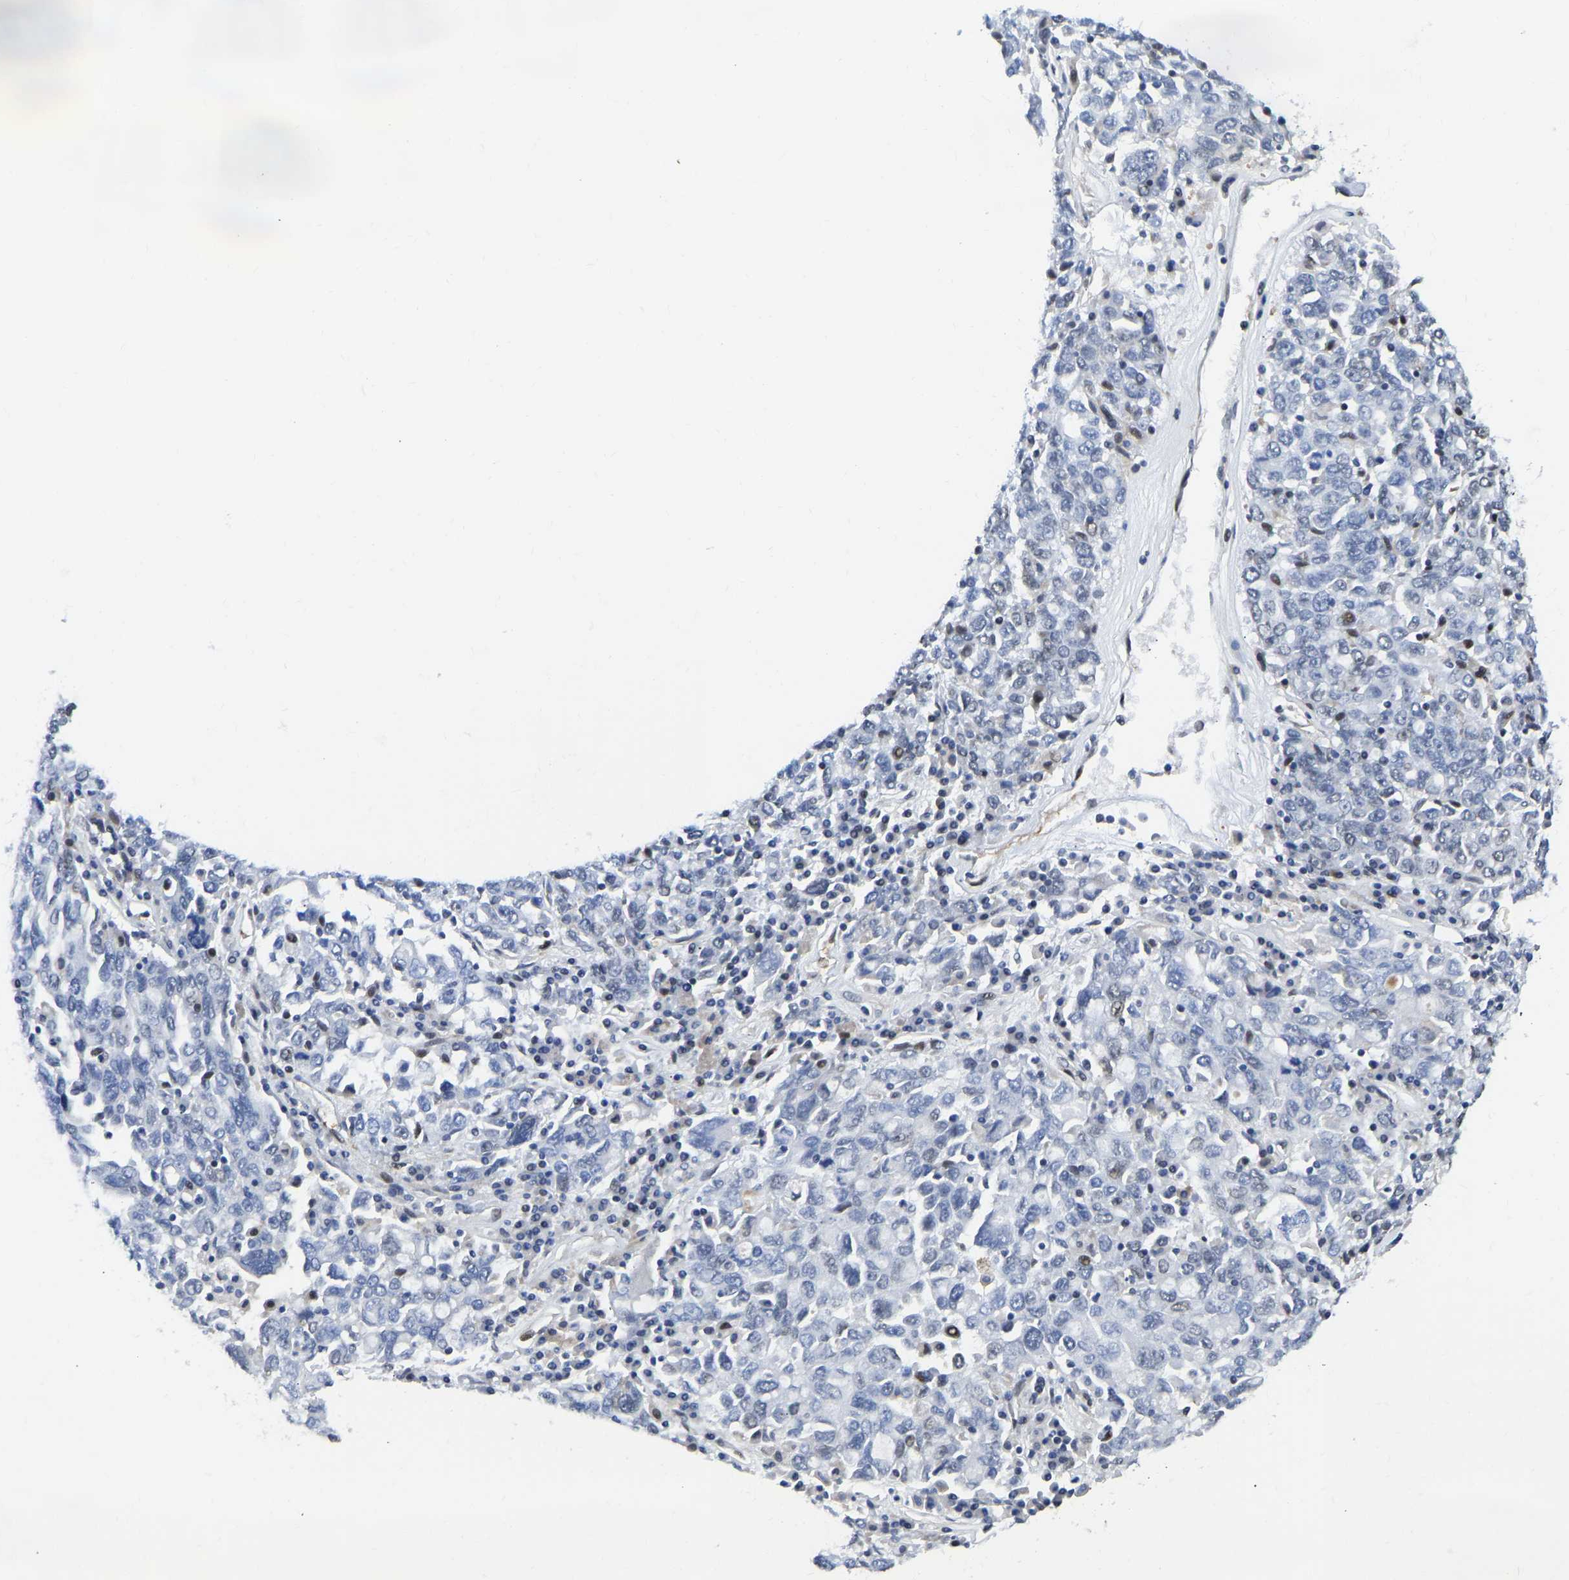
{"staining": {"intensity": "moderate", "quantity": "25%-75%", "location": "nuclear"}, "tissue": "ovarian cancer", "cell_type": "Tumor cells", "image_type": "cancer", "snomed": [{"axis": "morphology", "description": "Carcinoma, endometroid"}, {"axis": "topography", "description": "Ovary"}], "caption": "DAB (3,3'-diaminobenzidine) immunohistochemical staining of human ovarian cancer (endometroid carcinoma) shows moderate nuclear protein positivity in about 25%-75% of tumor cells.", "gene": "HDAC5", "patient": {"sex": "female", "age": 62}}